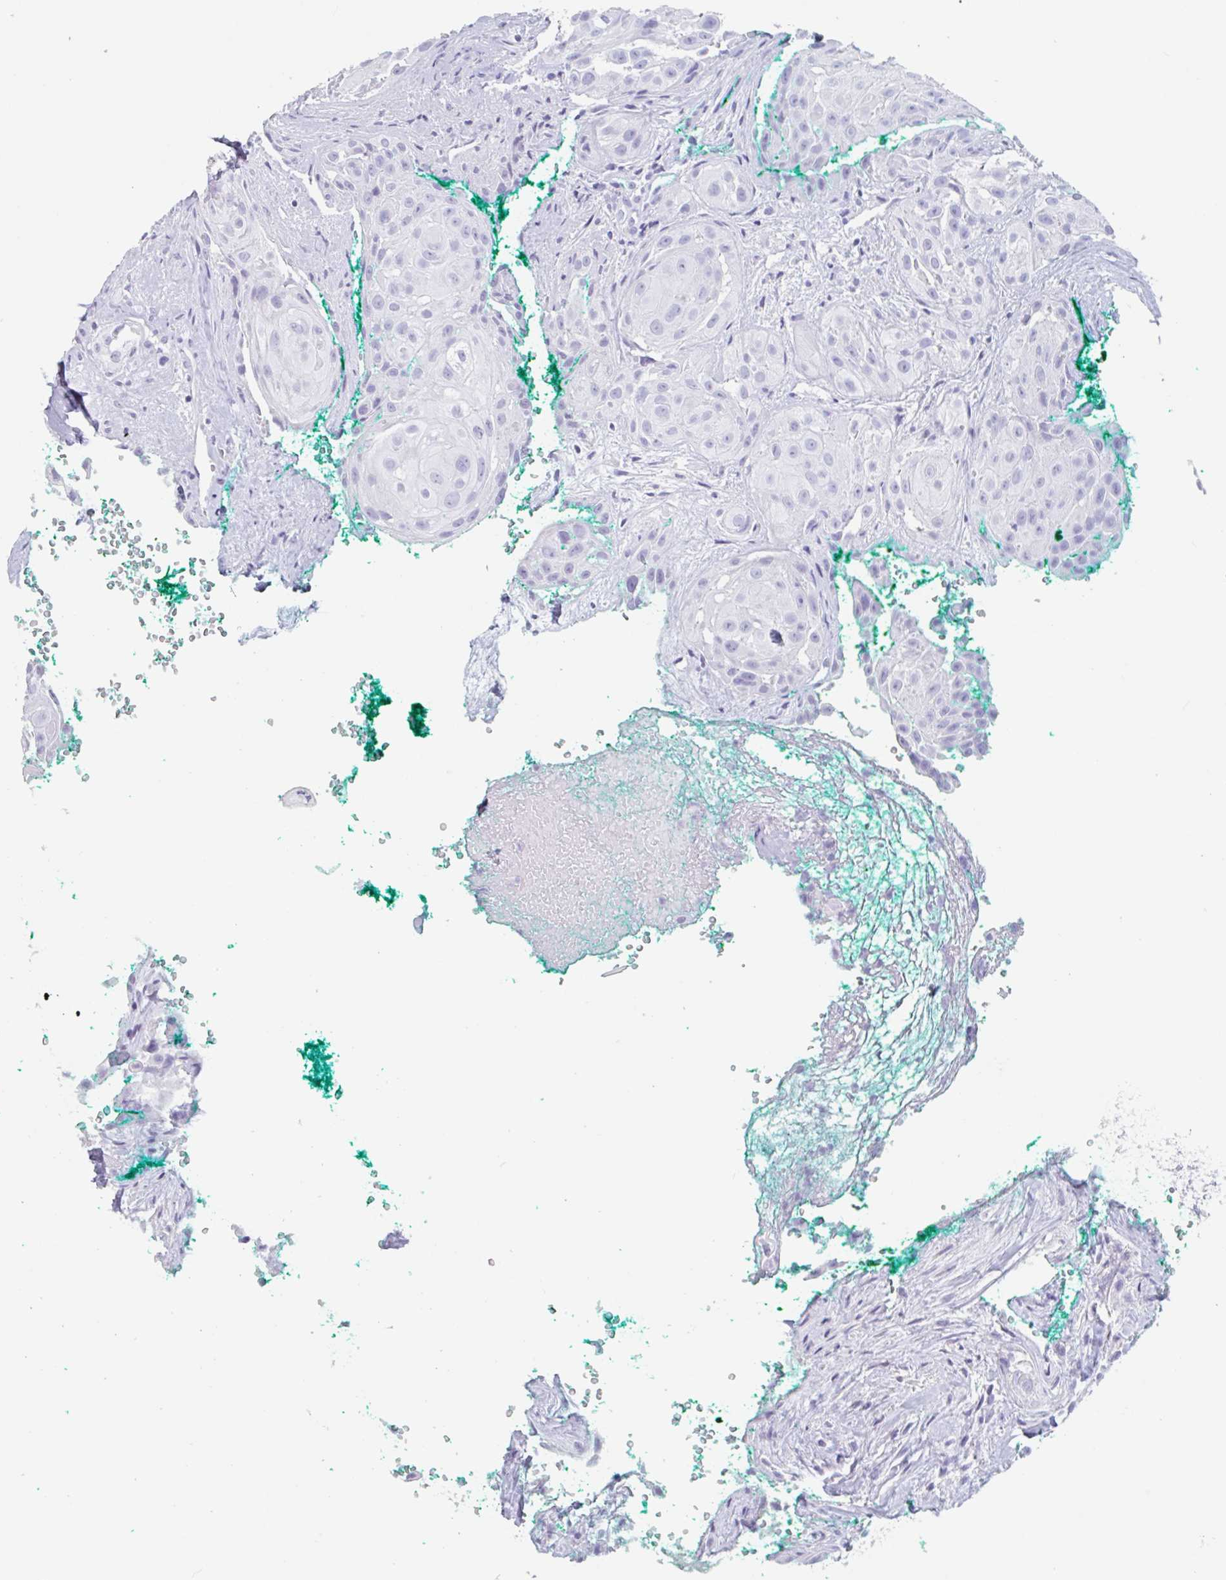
{"staining": {"intensity": "negative", "quantity": "none", "location": "none"}, "tissue": "head and neck cancer", "cell_type": "Tumor cells", "image_type": "cancer", "snomed": [{"axis": "morphology", "description": "Squamous cell carcinoma, NOS"}, {"axis": "topography", "description": "Head-Neck"}], "caption": "Tumor cells show no significant protein positivity in head and neck squamous cell carcinoma.", "gene": "EMC4", "patient": {"sex": "male", "age": 83}}